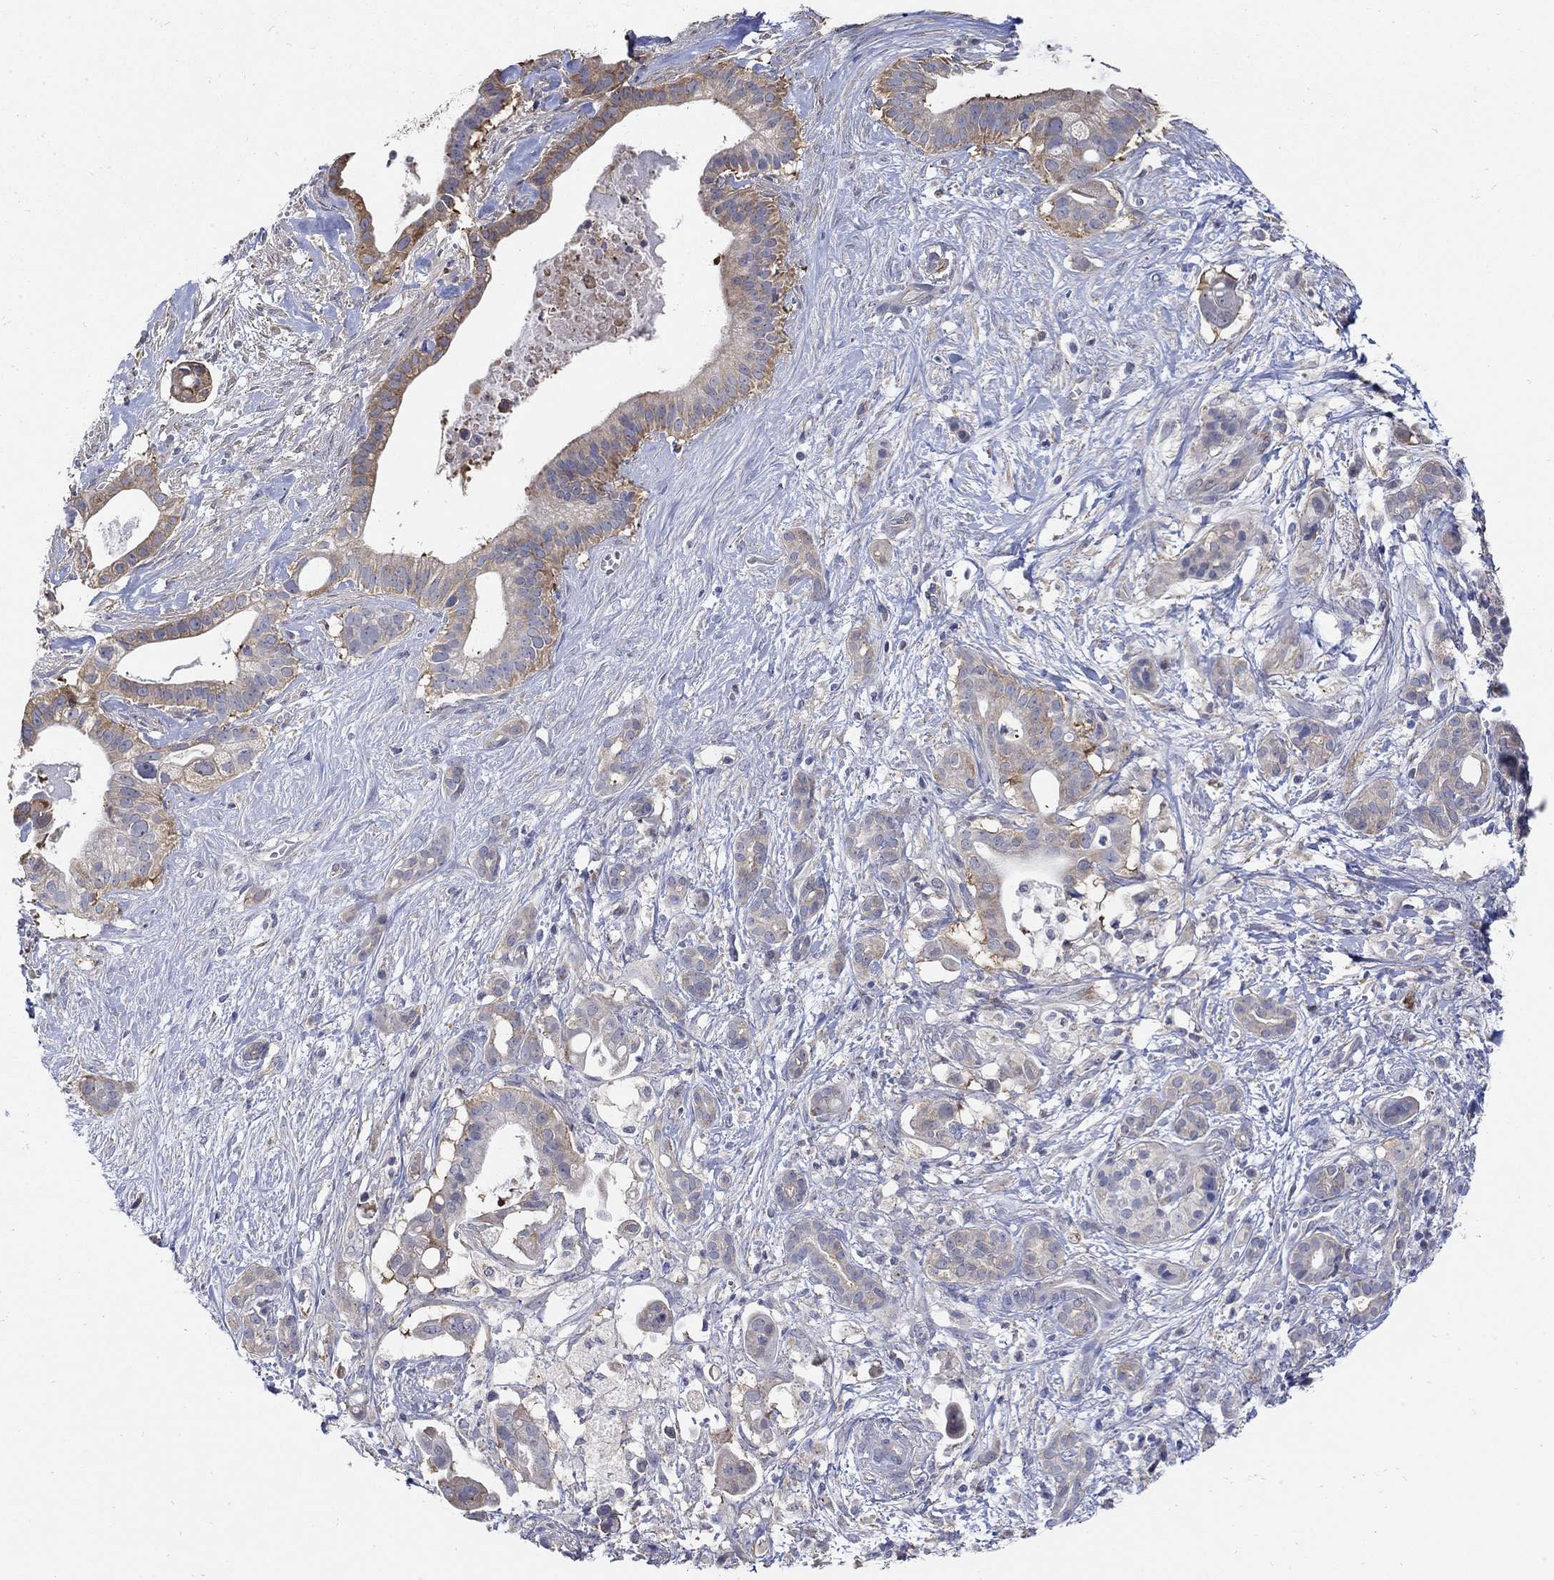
{"staining": {"intensity": "moderate", "quantity": "<25%", "location": "cytoplasmic/membranous"}, "tissue": "pancreatic cancer", "cell_type": "Tumor cells", "image_type": "cancer", "snomed": [{"axis": "morphology", "description": "Adenocarcinoma, NOS"}, {"axis": "topography", "description": "Pancreas"}], "caption": "This image exhibits IHC staining of pancreatic cancer (adenocarcinoma), with low moderate cytoplasmic/membranous staining in approximately <25% of tumor cells.", "gene": "TEKT3", "patient": {"sex": "male", "age": 61}}